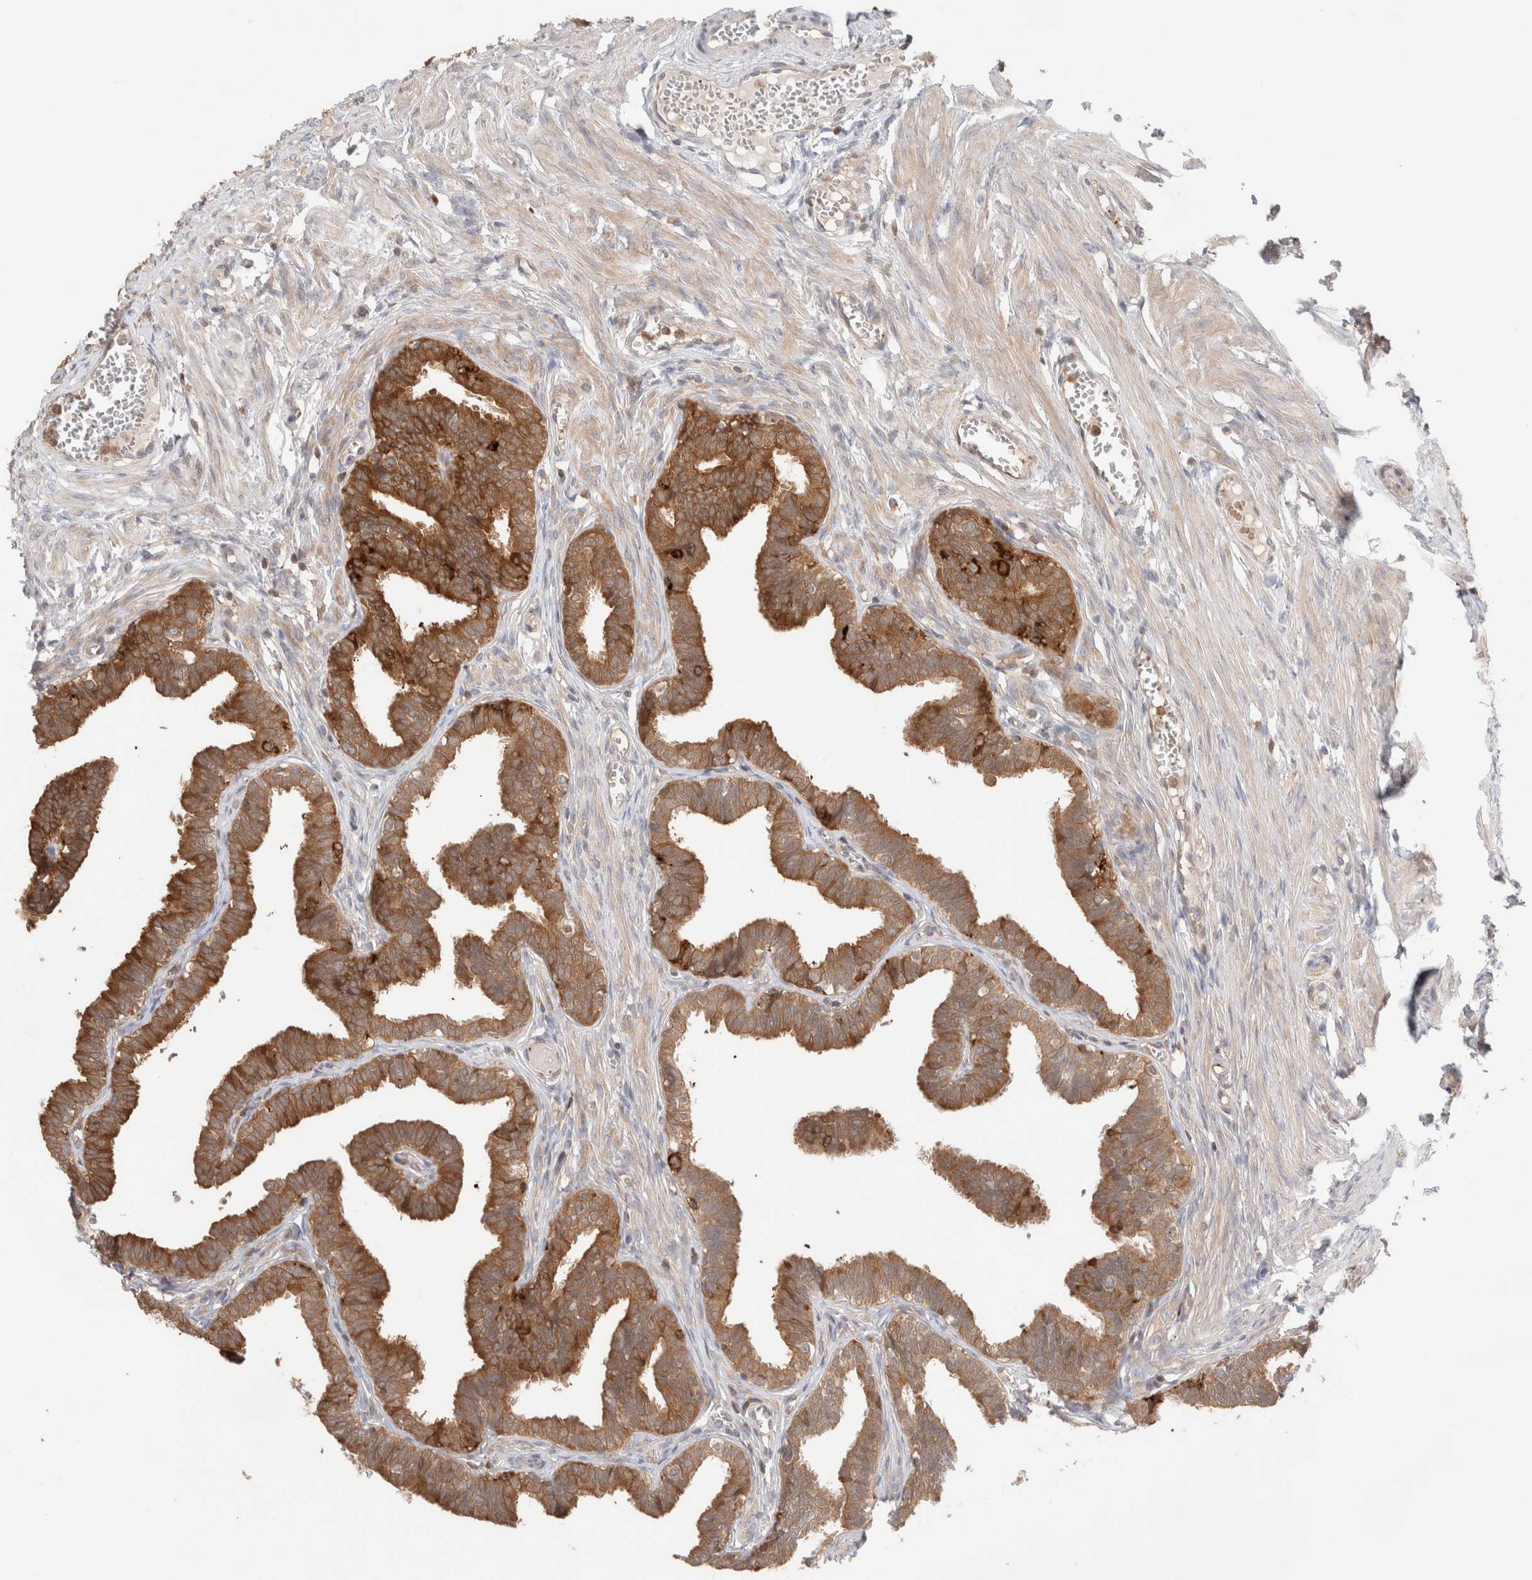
{"staining": {"intensity": "moderate", "quantity": ">75%", "location": "cytoplasmic/membranous"}, "tissue": "fallopian tube", "cell_type": "Glandular cells", "image_type": "normal", "snomed": [{"axis": "morphology", "description": "Normal tissue, NOS"}, {"axis": "topography", "description": "Fallopian tube"}, {"axis": "topography", "description": "Ovary"}], "caption": "Unremarkable fallopian tube displays moderate cytoplasmic/membranous expression in approximately >75% of glandular cells, visualized by immunohistochemistry. (brown staining indicates protein expression, while blue staining denotes nuclei).", "gene": "KLHL14", "patient": {"sex": "female", "age": 23}}